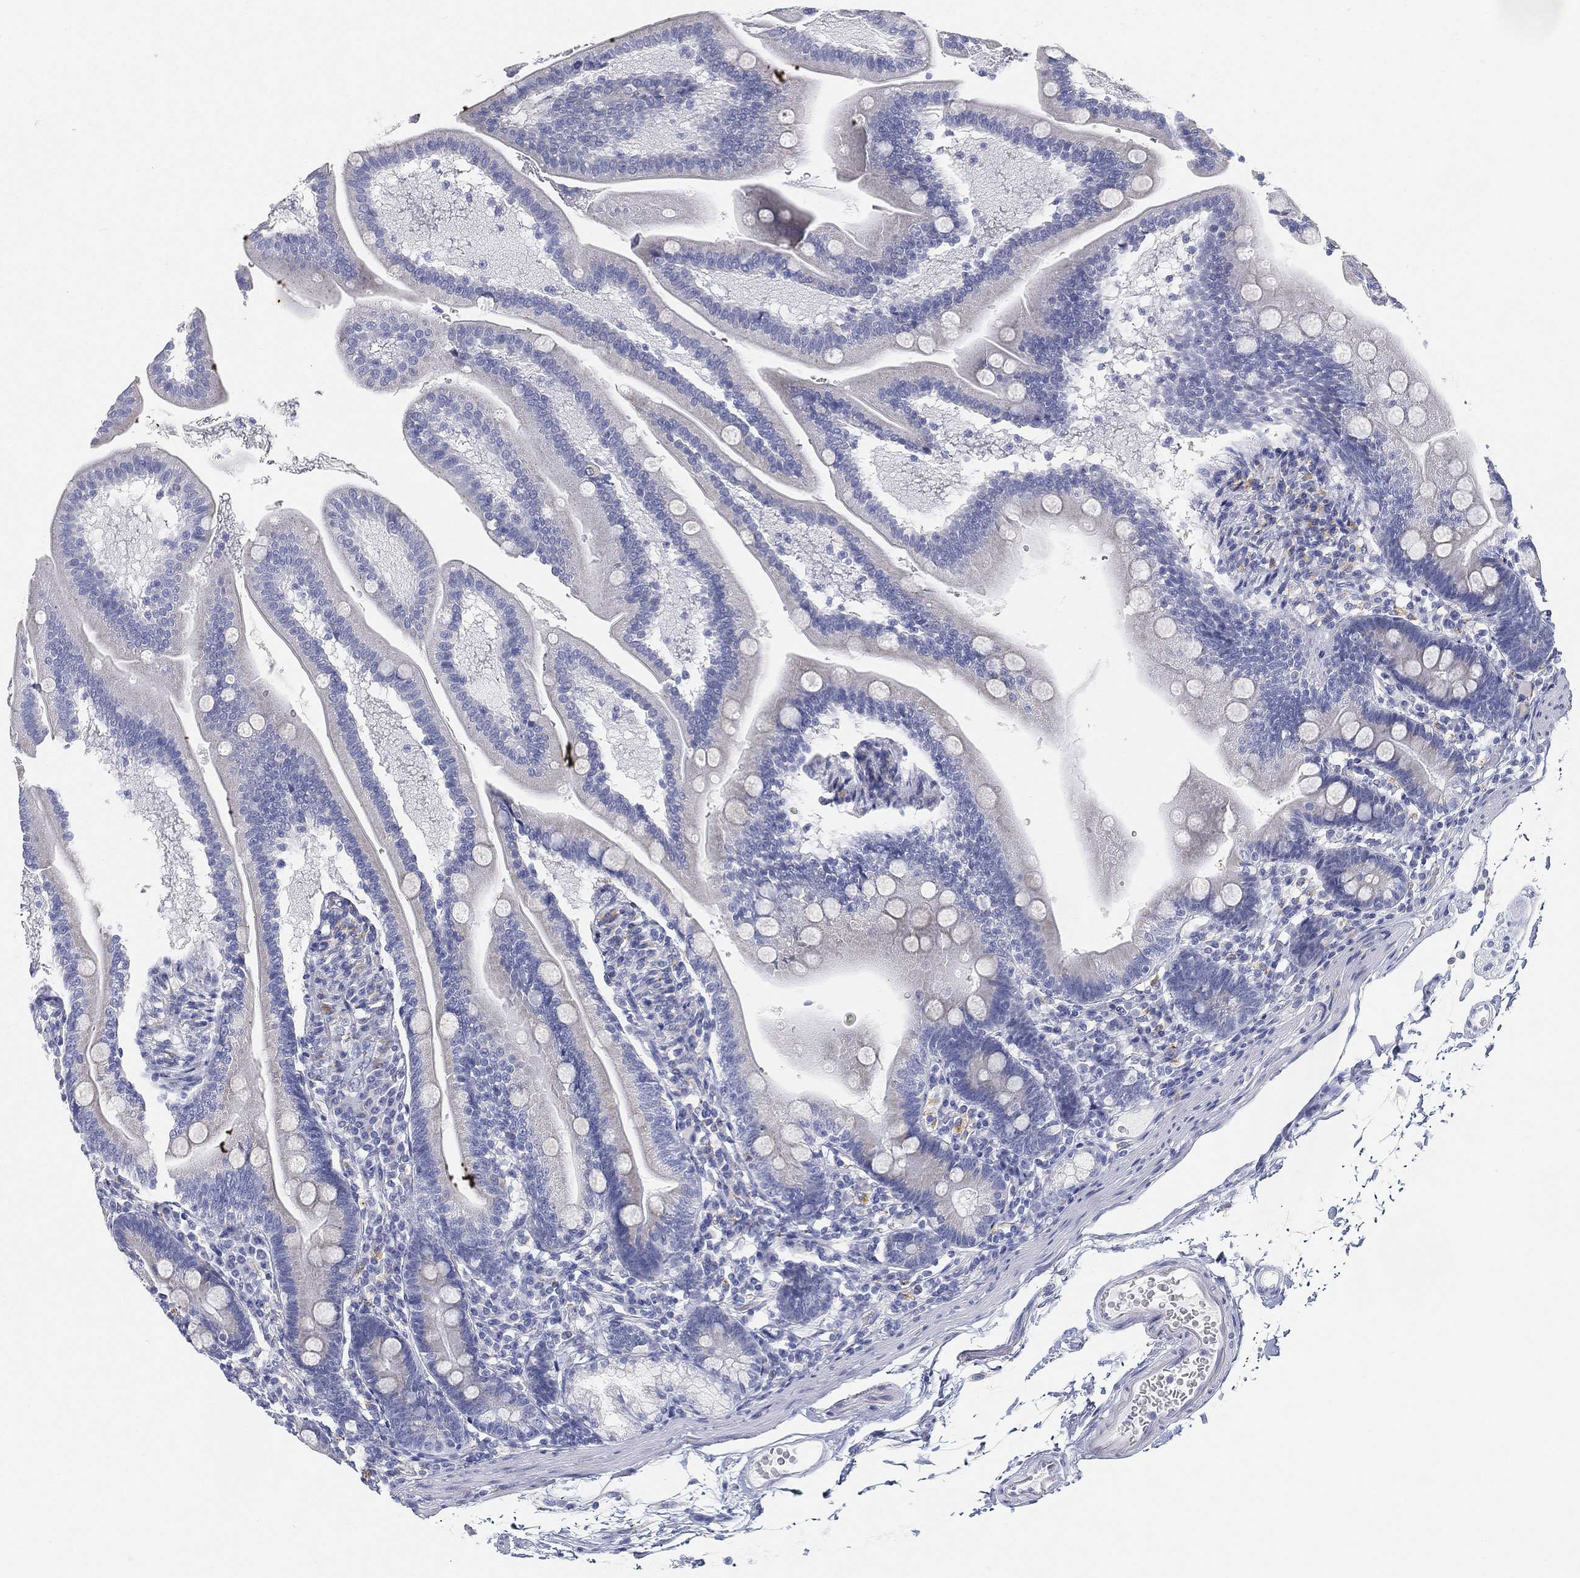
{"staining": {"intensity": "negative", "quantity": "none", "location": "none"}, "tissue": "duodenum", "cell_type": "Glandular cells", "image_type": "normal", "snomed": [{"axis": "morphology", "description": "Normal tissue, NOS"}, {"axis": "topography", "description": "Duodenum"}], "caption": "Immunohistochemistry (IHC) photomicrograph of unremarkable duodenum: duodenum stained with DAB exhibits no significant protein staining in glandular cells. (Brightfield microscopy of DAB (3,3'-diaminobenzidine) immunohistochemistry at high magnification).", "gene": "GPR61", "patient": {"sex": "female", "age": 67}}